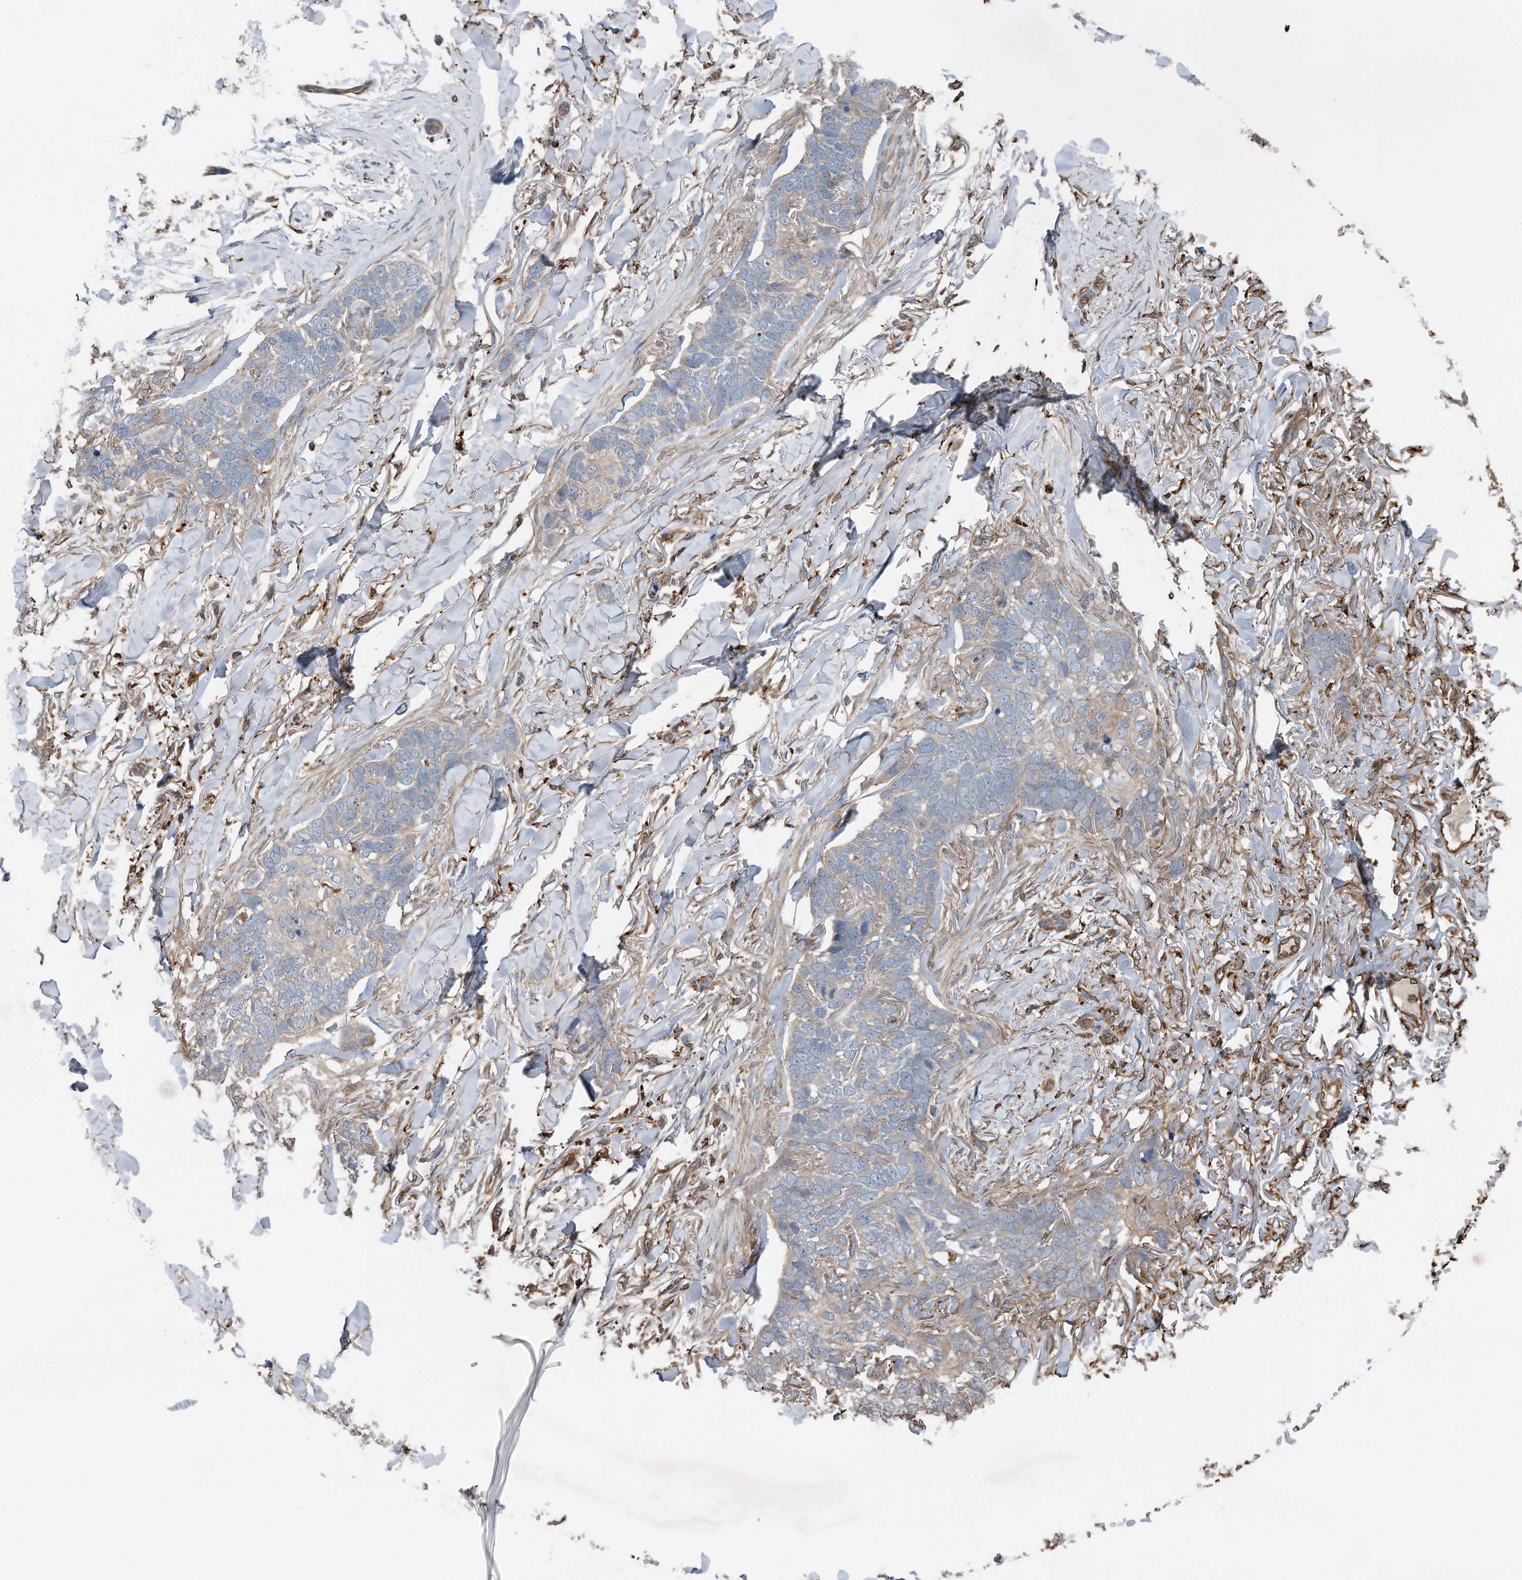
{"staining": {"intensity": "weak", "quantity": "<25%", "location": "cytoplasmic/membranous"}, "tissue": "skin cancer", "cell_type": "Tumor cells", "image_type": "cancer", "snomed": [{"axis": "morphology", "description": "Normal tissue, NOS"}, {"axis": "morphology", "description": "Basal cell carcinoma"}, {"axis": "topography", "description": "Skin"}], "caption": "Tumor cells show no significant staining in skin cancer.", "gene": "ZNF772", "patient": {"sex": "male", "age": 77}}